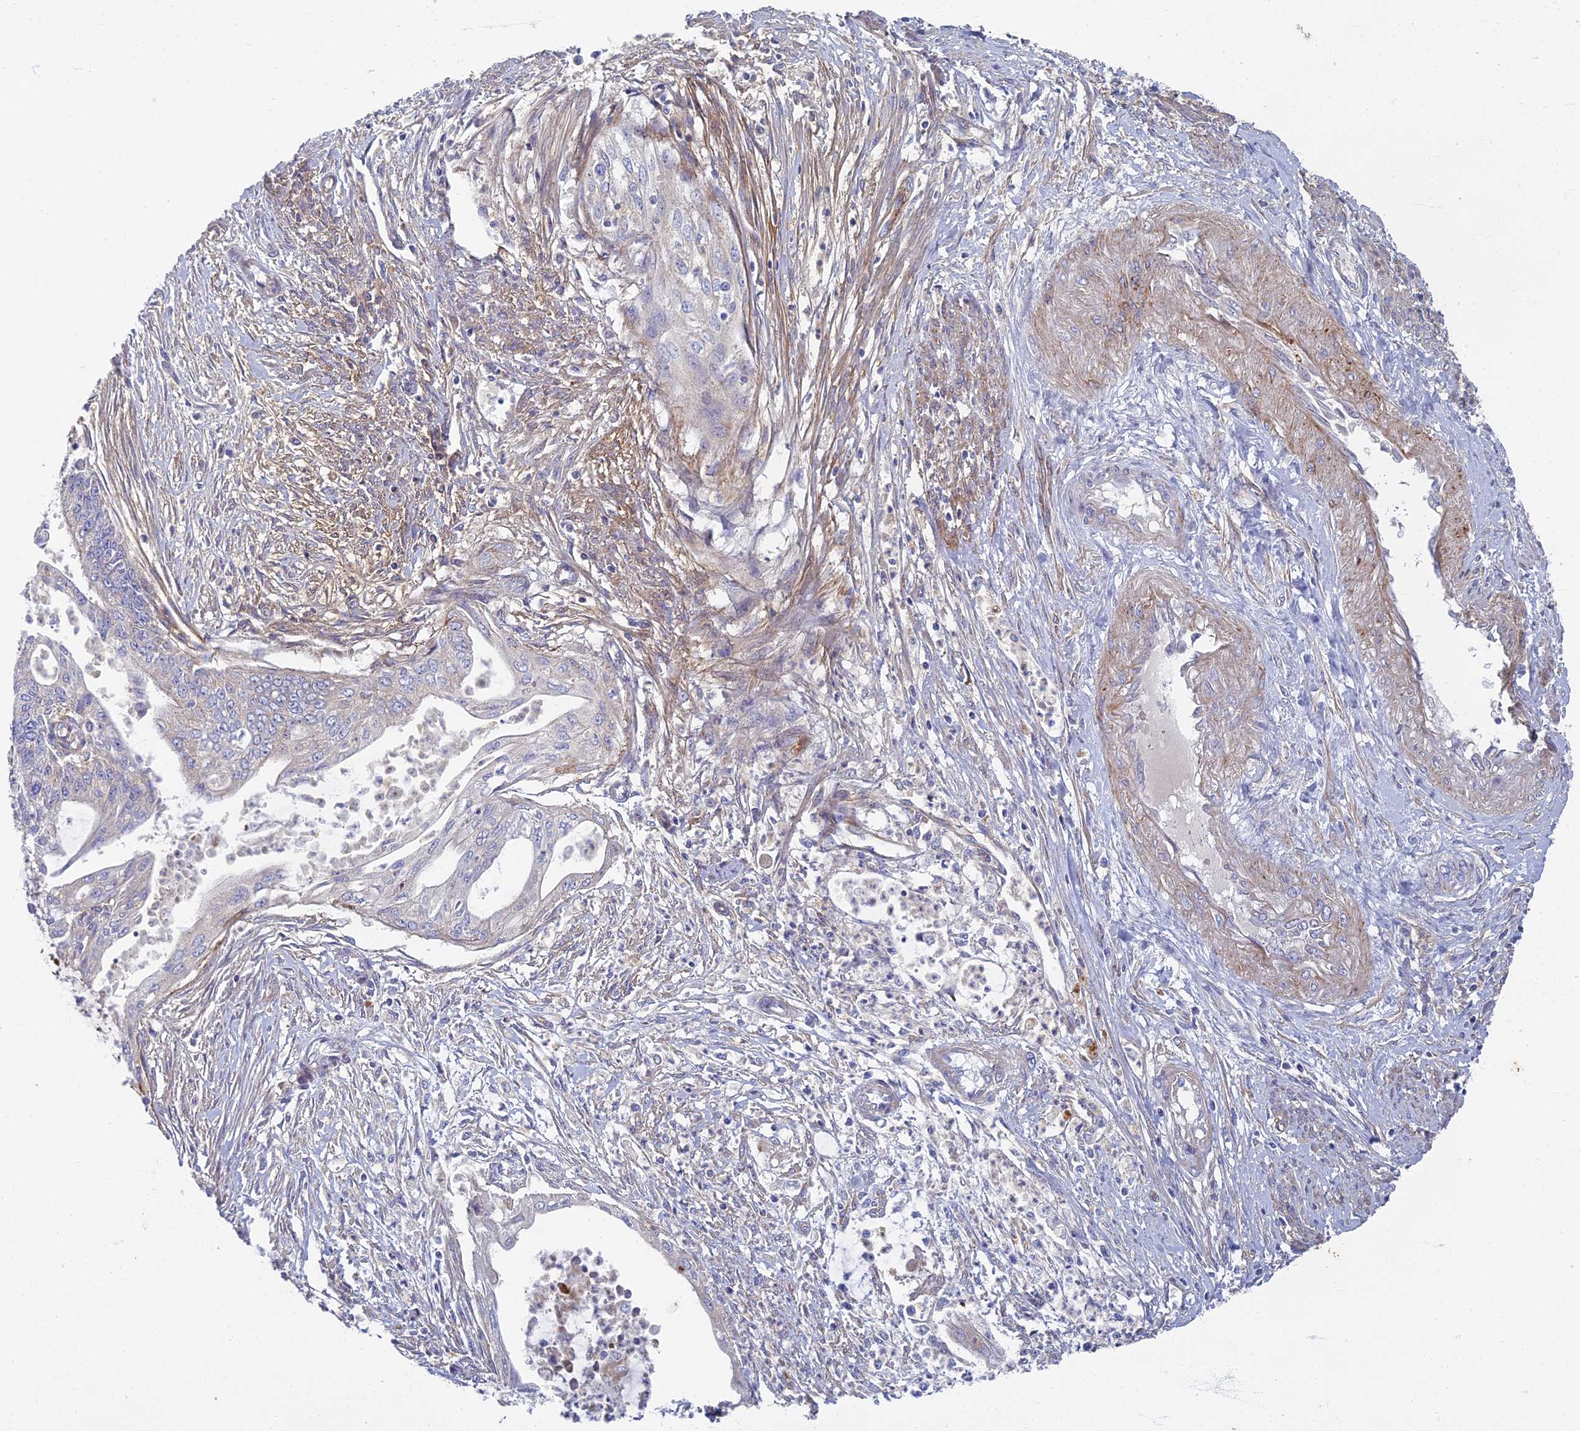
{"staining": {"intensity": "negative", "quantity": "none", "location": "none"}, "tissue": "endometrial cancer", "cell_type": "Tumor cells", "image_type": "cancer", "snomed": [{"axis": "morphology", "description": "Adenocarcinoma, NOS"}, {"axis": "topography", "description": "Endometrium"}], "caption": "High power microscopy micrograph of an immunohistochemistry micrograph of adenocarcinoma (endometrial), revealing no significant expression in tumor cells. (DAB (3,3'-diaminobenzidine) IHC, high magnification).", "gene": "RNASEK", "patient": {"sex": "female", "age": 73}}